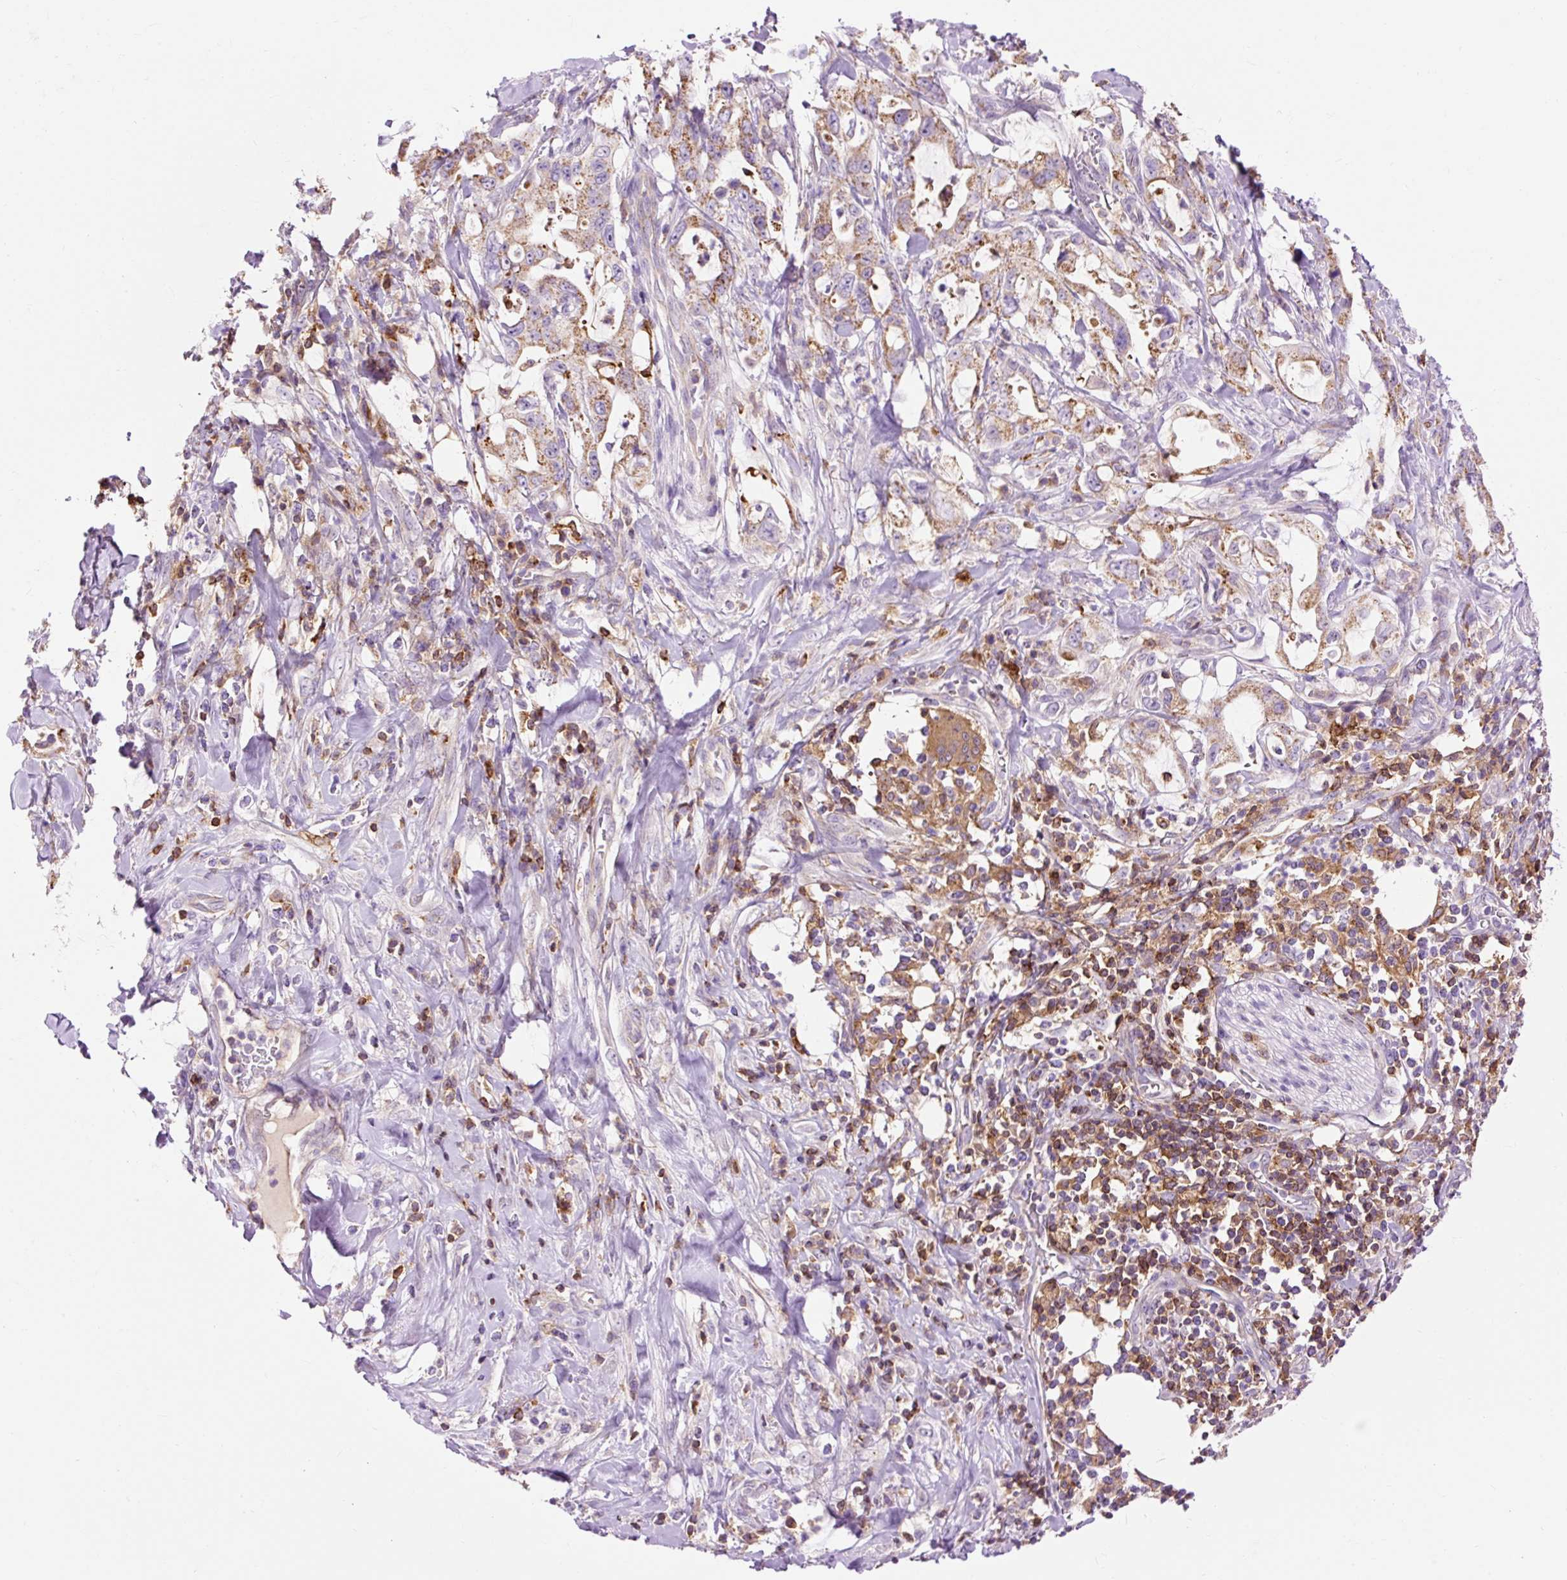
{"staining": {"intensity": "moderate", "quantity": ">75%", "location": "cytoplasmic/membranous"}, "tissue": "pancreatic cancer", "cell_type": "Tumor cells", "image_type": "cancer", "snomed": [{"axis": "morphology", "description": "Adenocarcinoma, NOS"}, {"axis": "topography", "description": "Pancreas"}], "caption": "This is a photomicrograph of IHC staining of pancreatic adenocarcinoma, which shows moderate expression in the cytoplasmic/membranous of tumor cells.", "gene": "CD83", "patient": {"sex": "female", "age": 61}}